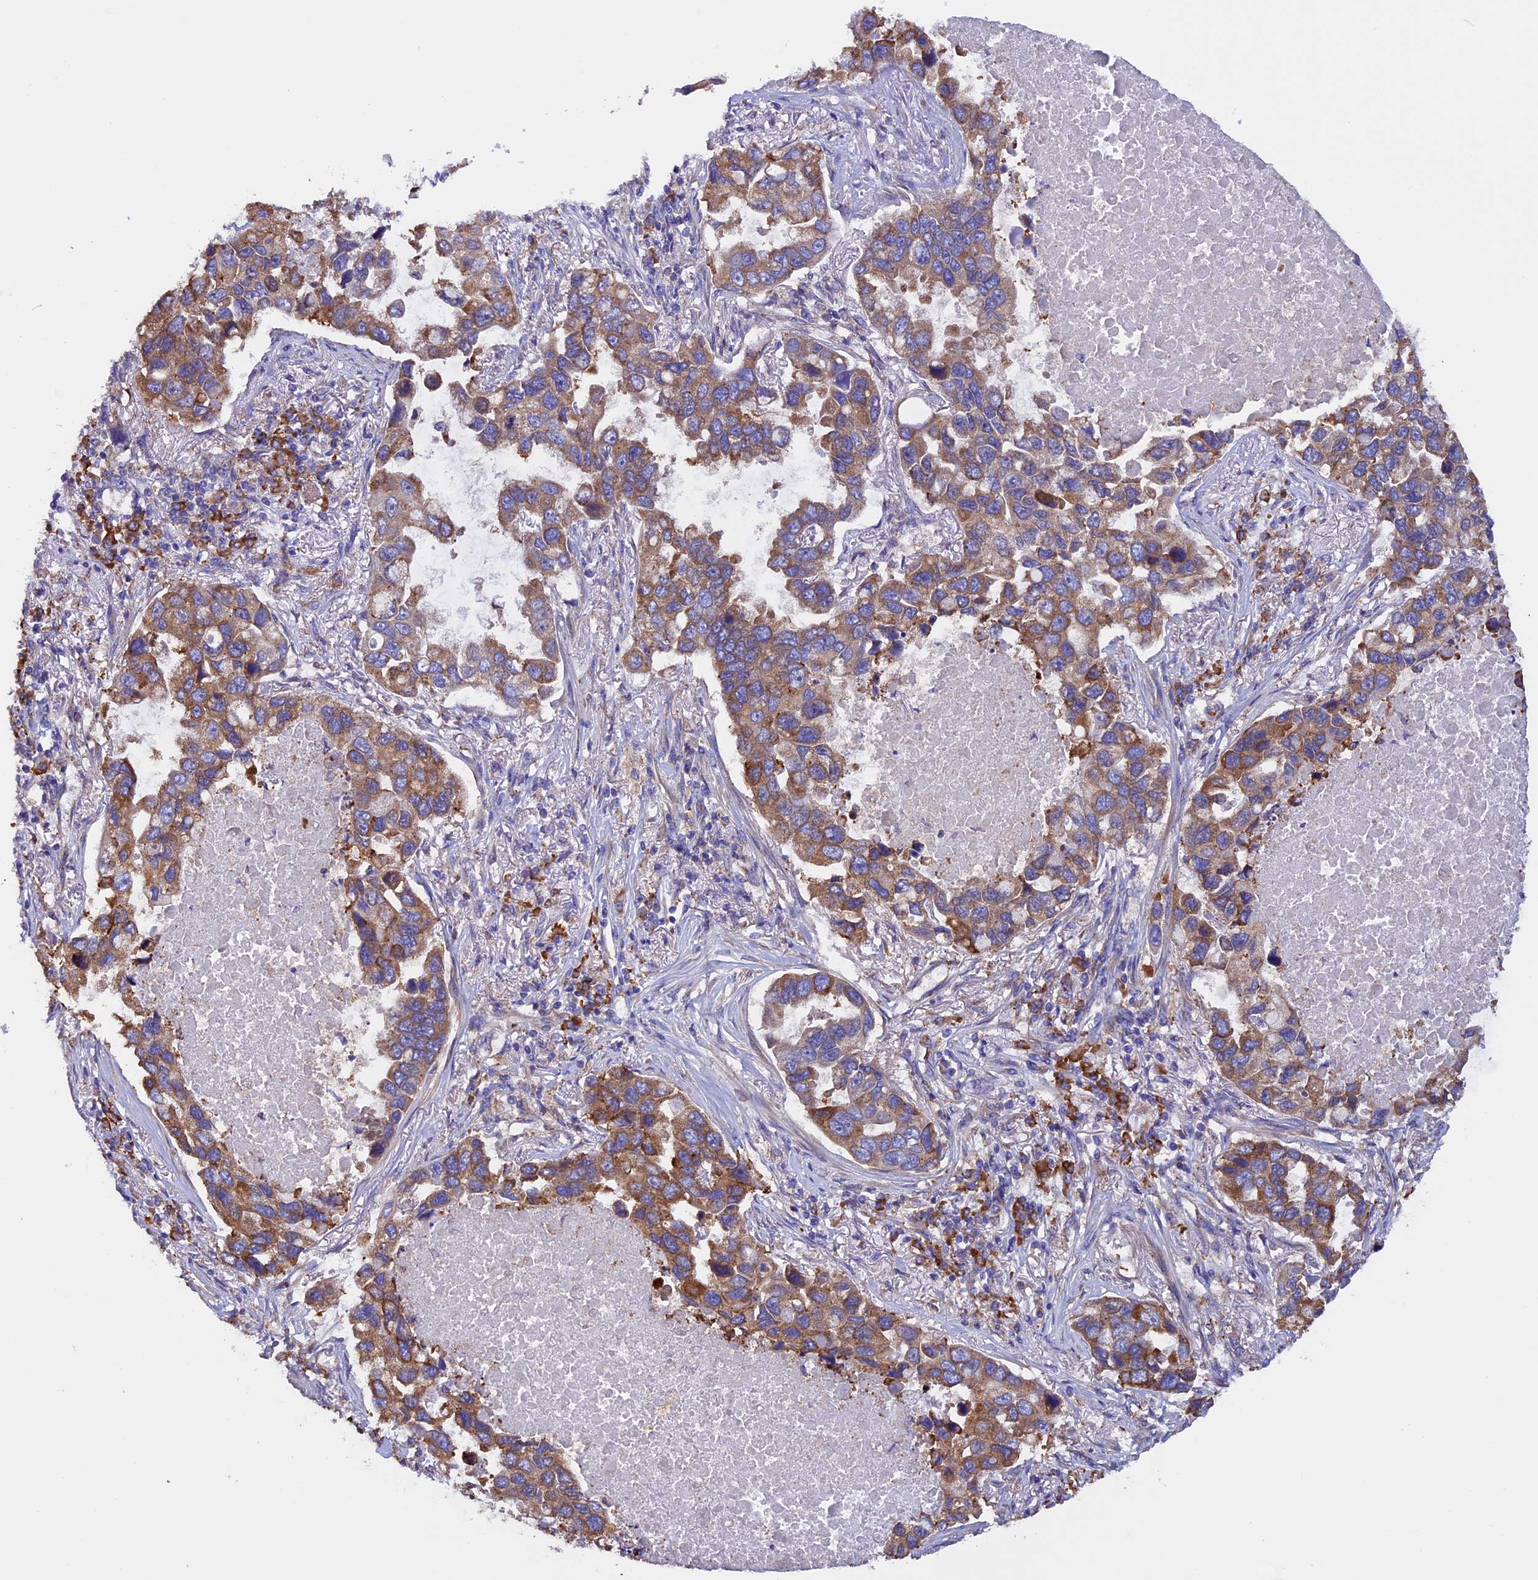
{"staining": {"intensity": "moderate", "quantity": ">75%", "location": "cytoplasmic/membranous"}, "tissue": "lung cancer", "cell_type": "Tumor cells", "image_type": "cancer", "snomed": [{"axis": "morphology", "description": "Adenocarcinoma, NOS"}, {"axis": "topography", "description": "Lung"}], "caption": "IHC of human lung cancer (adenocarcinoma) displays medium levels of moderate cytoplasmic/membranous expression in about >75% of tumor cells.", "gene": "BTBD3", "patient": {"sex": "male", "age": 64}}